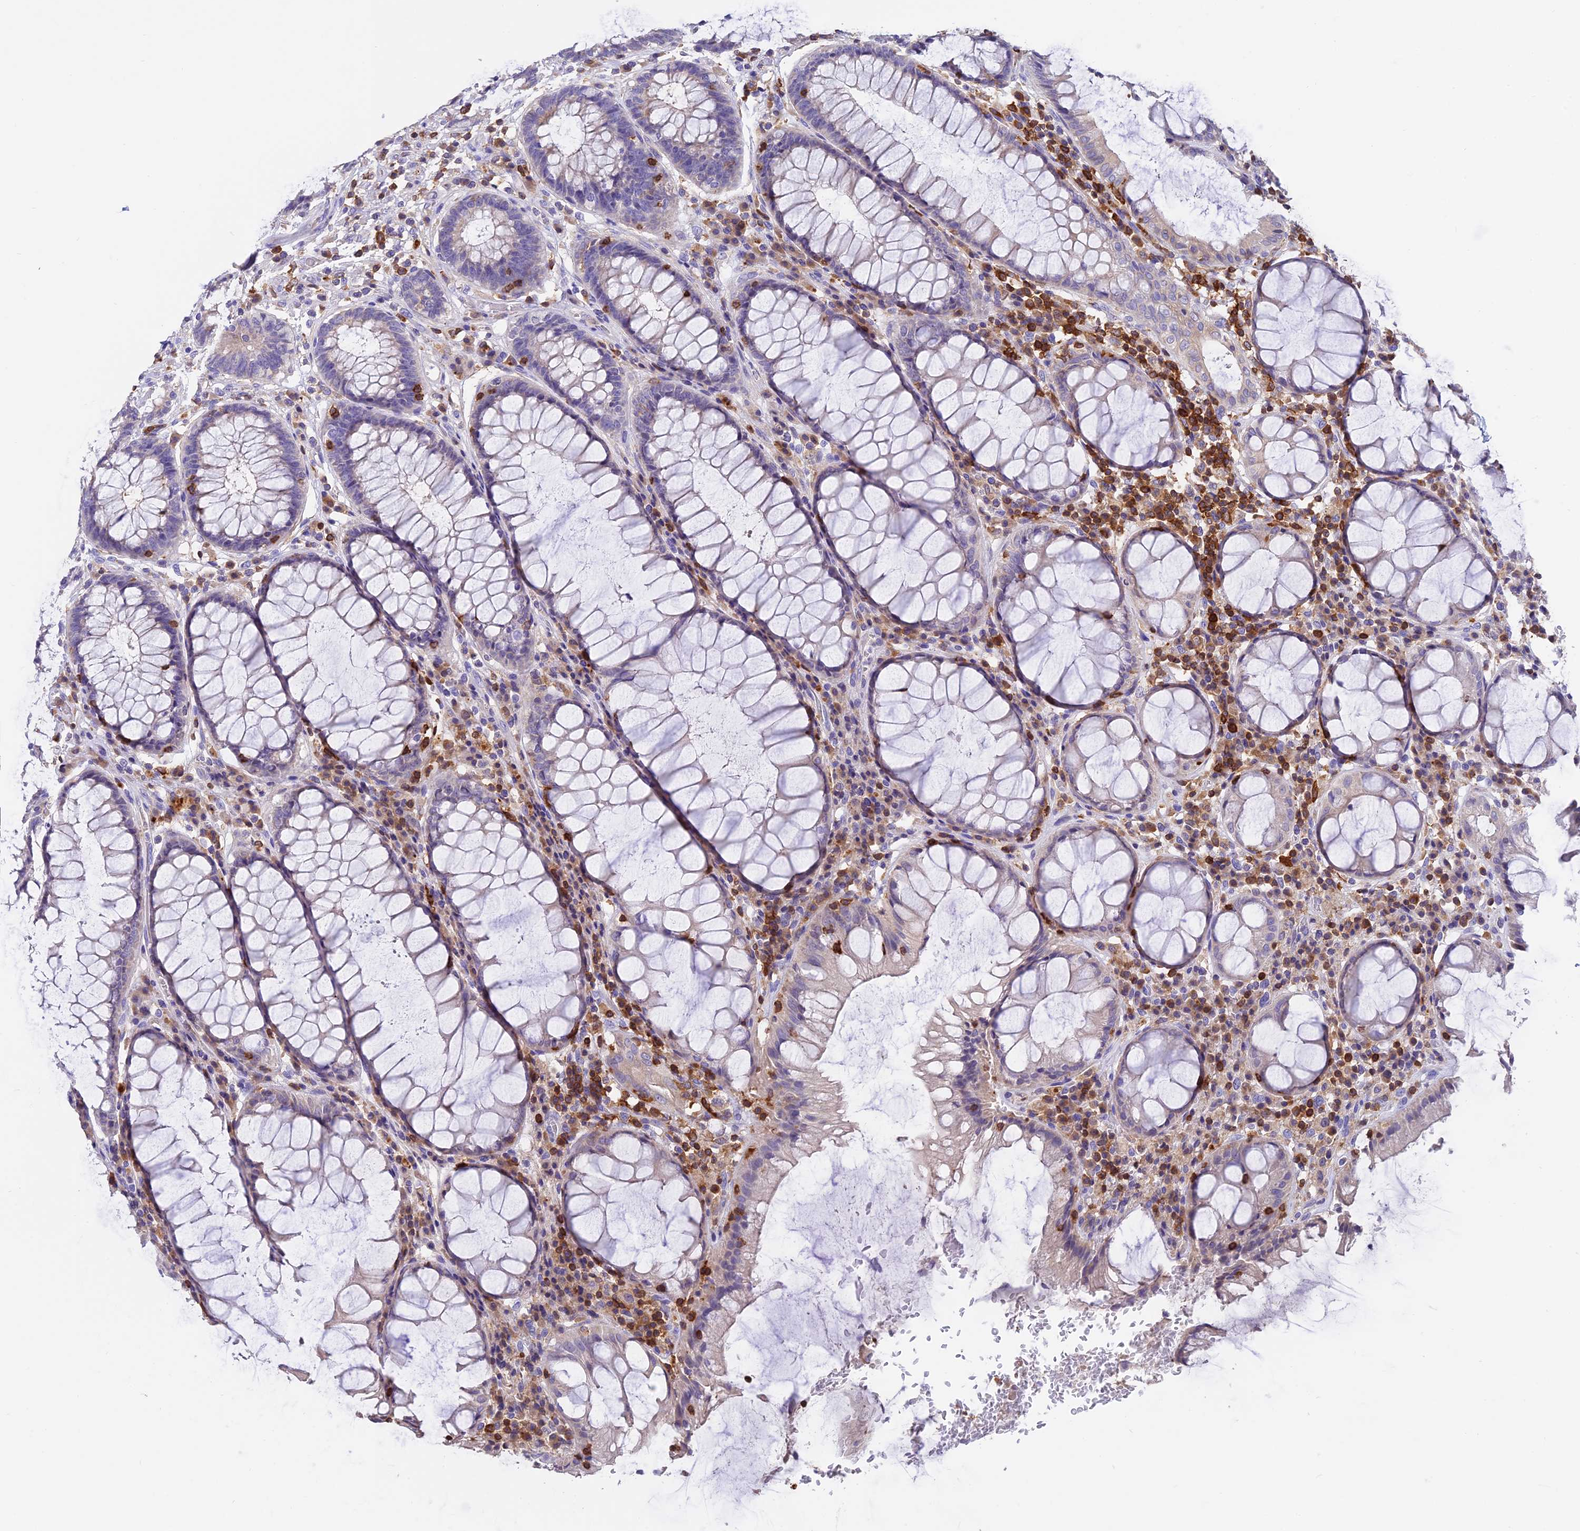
{"staining": {"intensity": "negative", "quantity": "none", "location": "none"}, "tissue": "rectum", "cell_type": "Glandular cells", "image_type": "normal", "snomed": [{"axis": "morphology", "description": "Normal tissue, NOS"}, {"axis": "topography", "description": "Rectum"}], "caption": "An immunohistochemistry photomicrograph of benign rectum is shown. There is no staining in glandular cells of rectum.", "gene": "LPXN", "patient": {"sex": "male", "age": 64}}